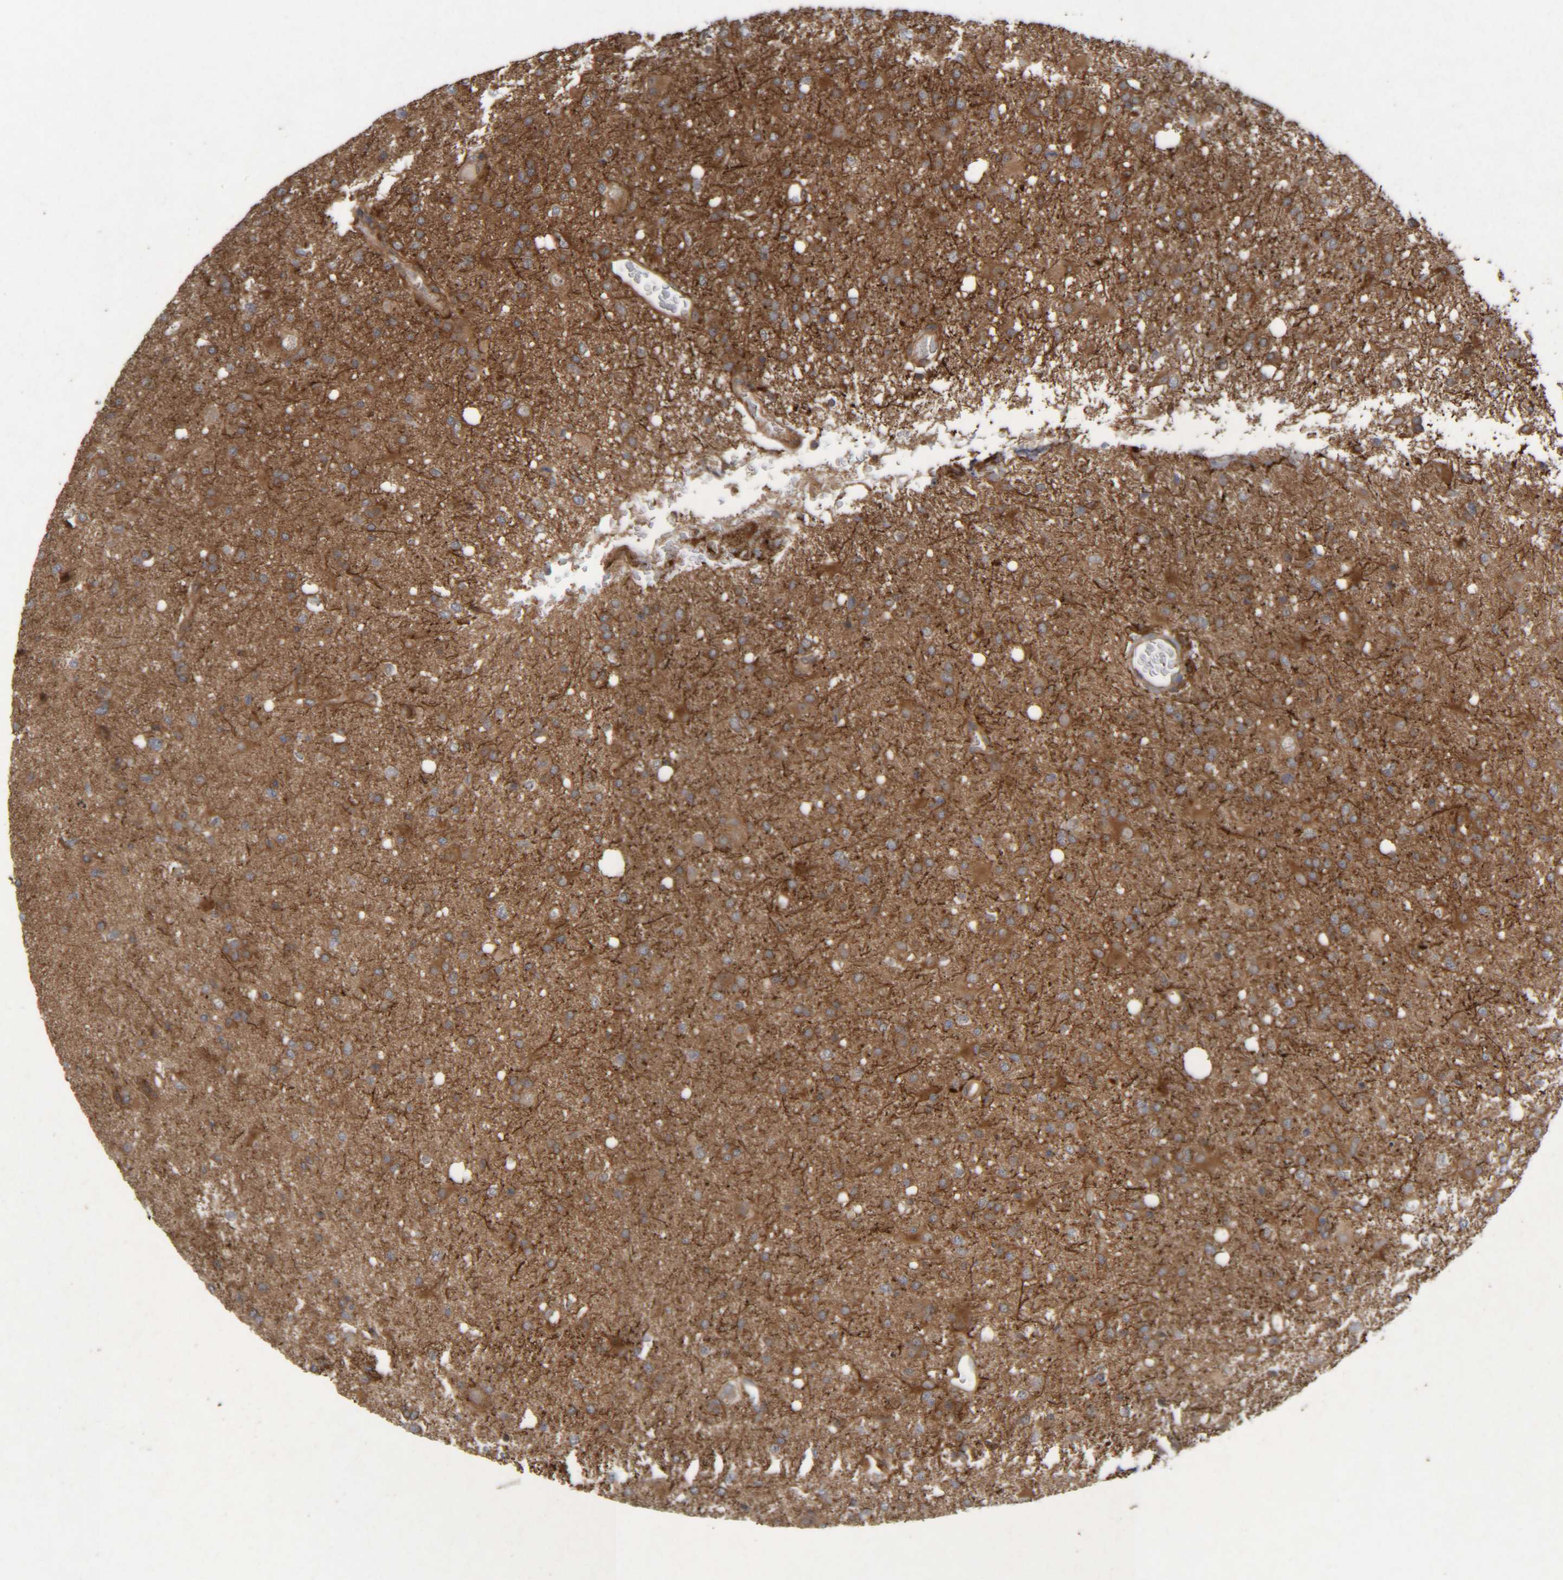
{"staining": {"intensity": "moderate", "quantity": ">75%", "location": "cytoplasmic/membranous"}, "tissue": "glioma", "cell_type": "Tumor cells", "image_type": "cancer", "snomed": [{"axis": "morphology", "description": "Glioma, malignant, High grade"}, {"axis": "topography", "description": "Brain"}], "caption": "A high-resolution image shows immunohistochemistry staining of malignant high-grade glioma, which shows moderate cytoplasmic/membranous positivity in about >75% of tumor cells. (Stains: DAB (3,3'-diaminobenzidine) in brown, nuclei in blue, Microscopy: brightfield microscopy at high magnification).", "gene": "CCDC57", "patient": {"sex": "female", "age": 57}}